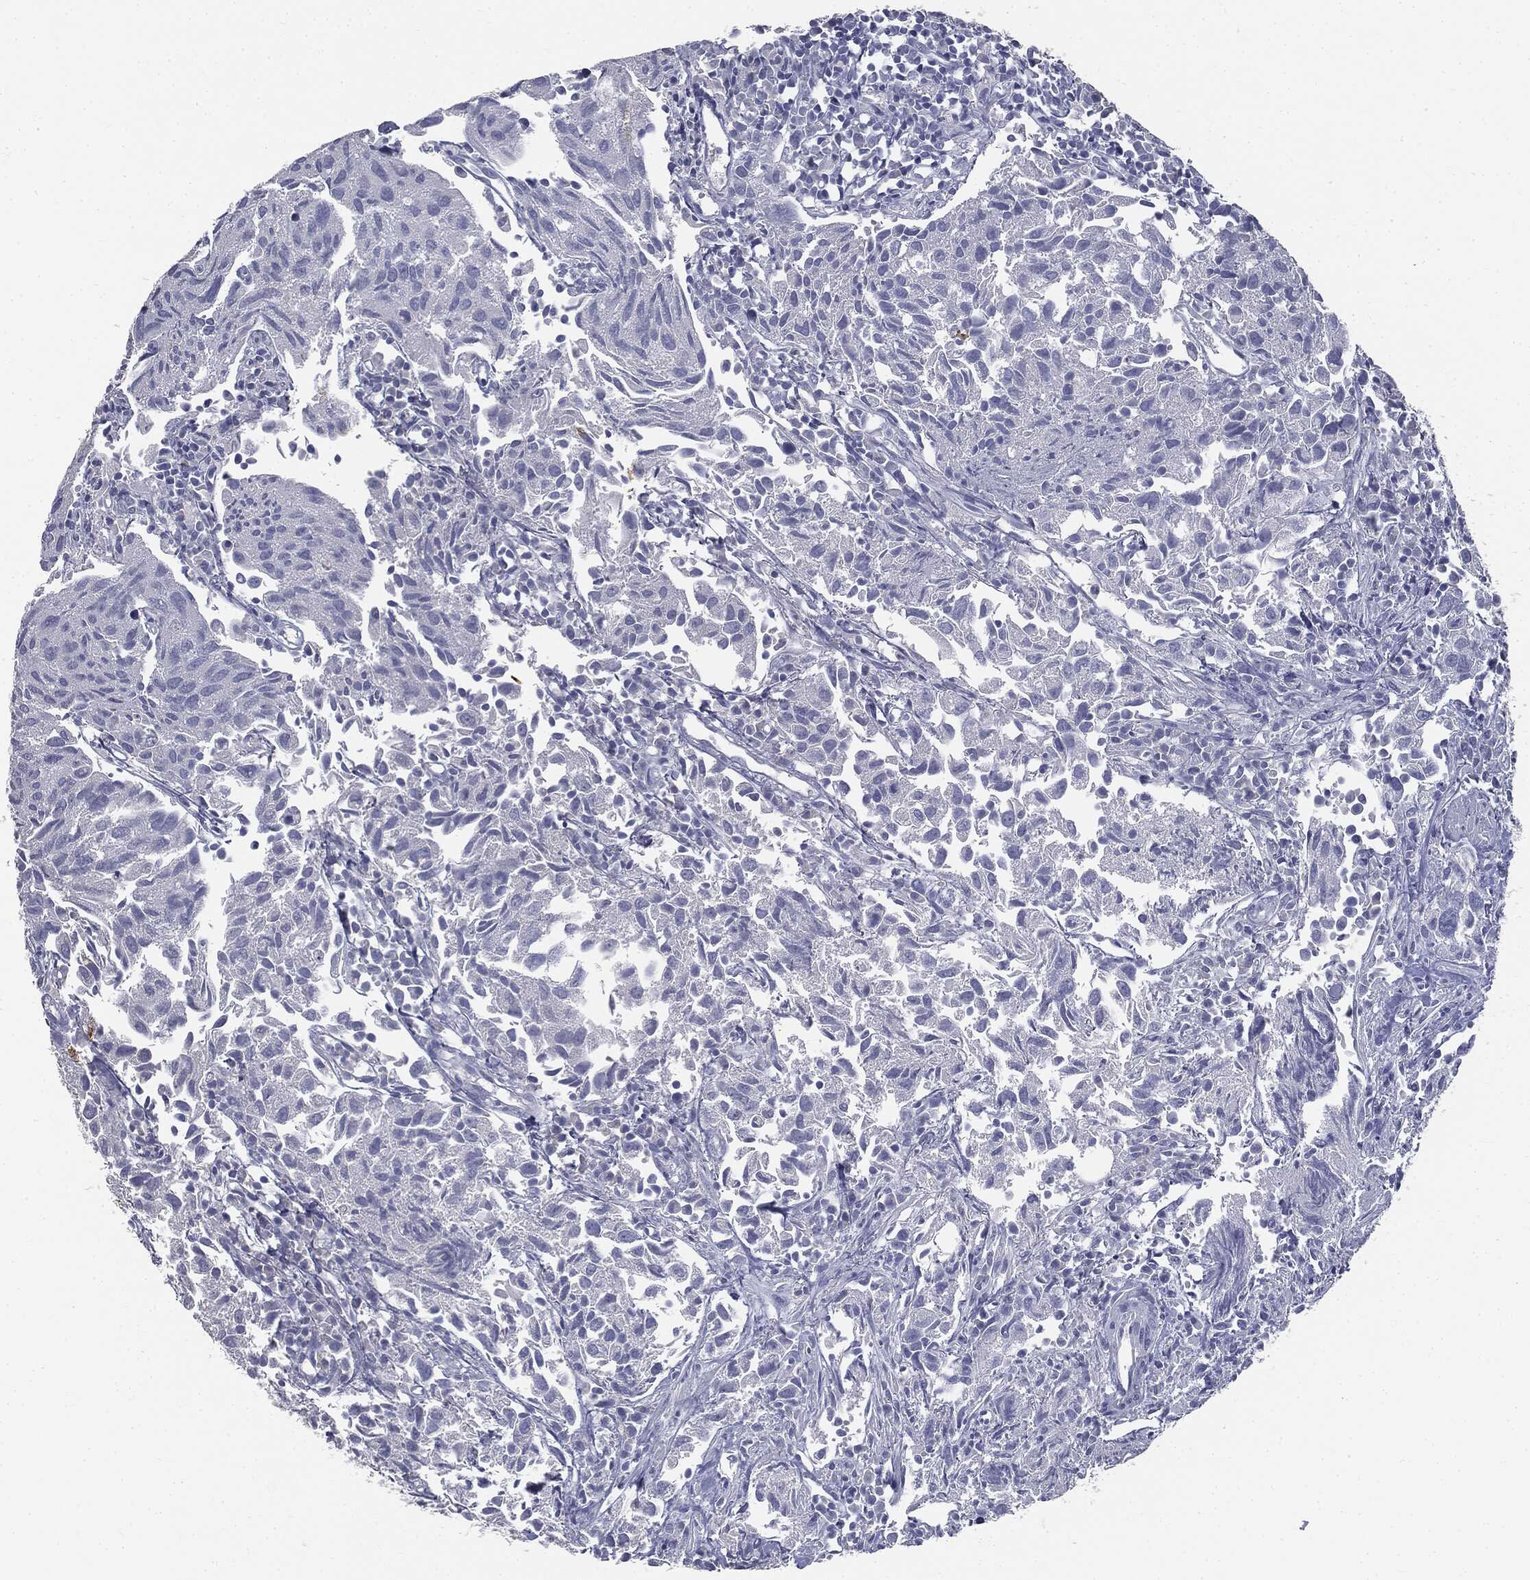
{"staining": {"intensity": "negative", "quantity": "none", "location": "none"}, "tissue": "urothelial cancer", "cell_type": "Tumor cells", "image_type": "cancer", "snomed": [{"axis": "morphology", "description": "Urothelial carcinoma, High grade"}, {"axis": "topography", "description": "Urinary bladder"}], "caption": "This is a image of IHC staining of urothelial cancer, which shows no staining in tumor cells.", "gene": "AFP", "patient": {"sex": "female", "age": 75}}